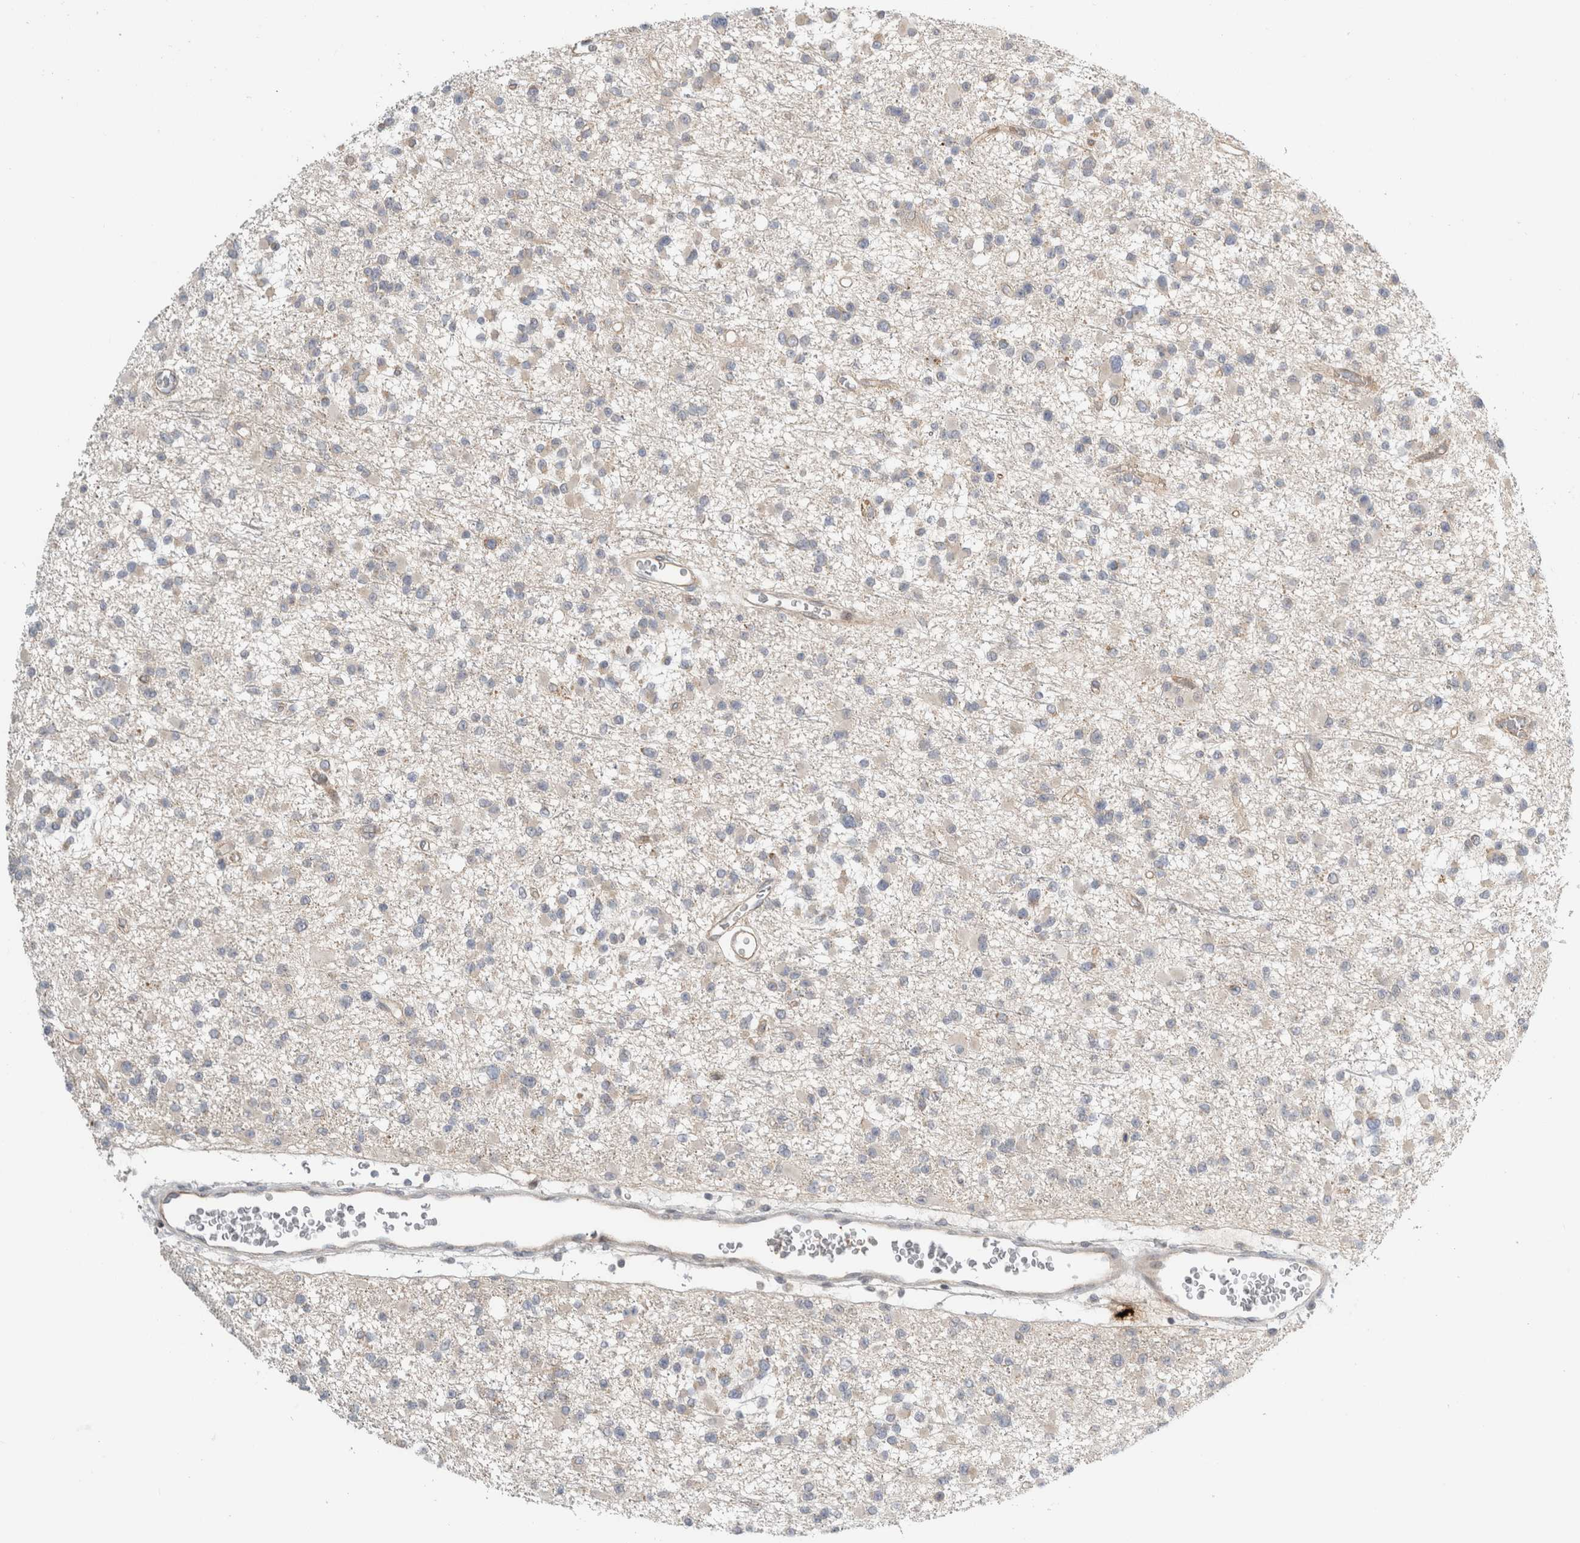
{"staining": {"intensity": "negative", "quantity": "none", "location": "none"}, "tissue": "glioma", "cell_type": "Tumor cells", "image_type": "cancer", "snomed": [{"axis": "morphology", "description": "Glioma, malignant, Low grade"}, {"axis": "topography", "description": "Brain"}], "caption": "Immunohistochemistry (IHC) histopathology image of neoplastic tissue: human glioma stained with DAB (3,3'-diaminobenzidine) exhibits no significant protein positivity in tumor cells.", "gene": "KPNA5", "patient": {"sex": "female", "age": 22}}